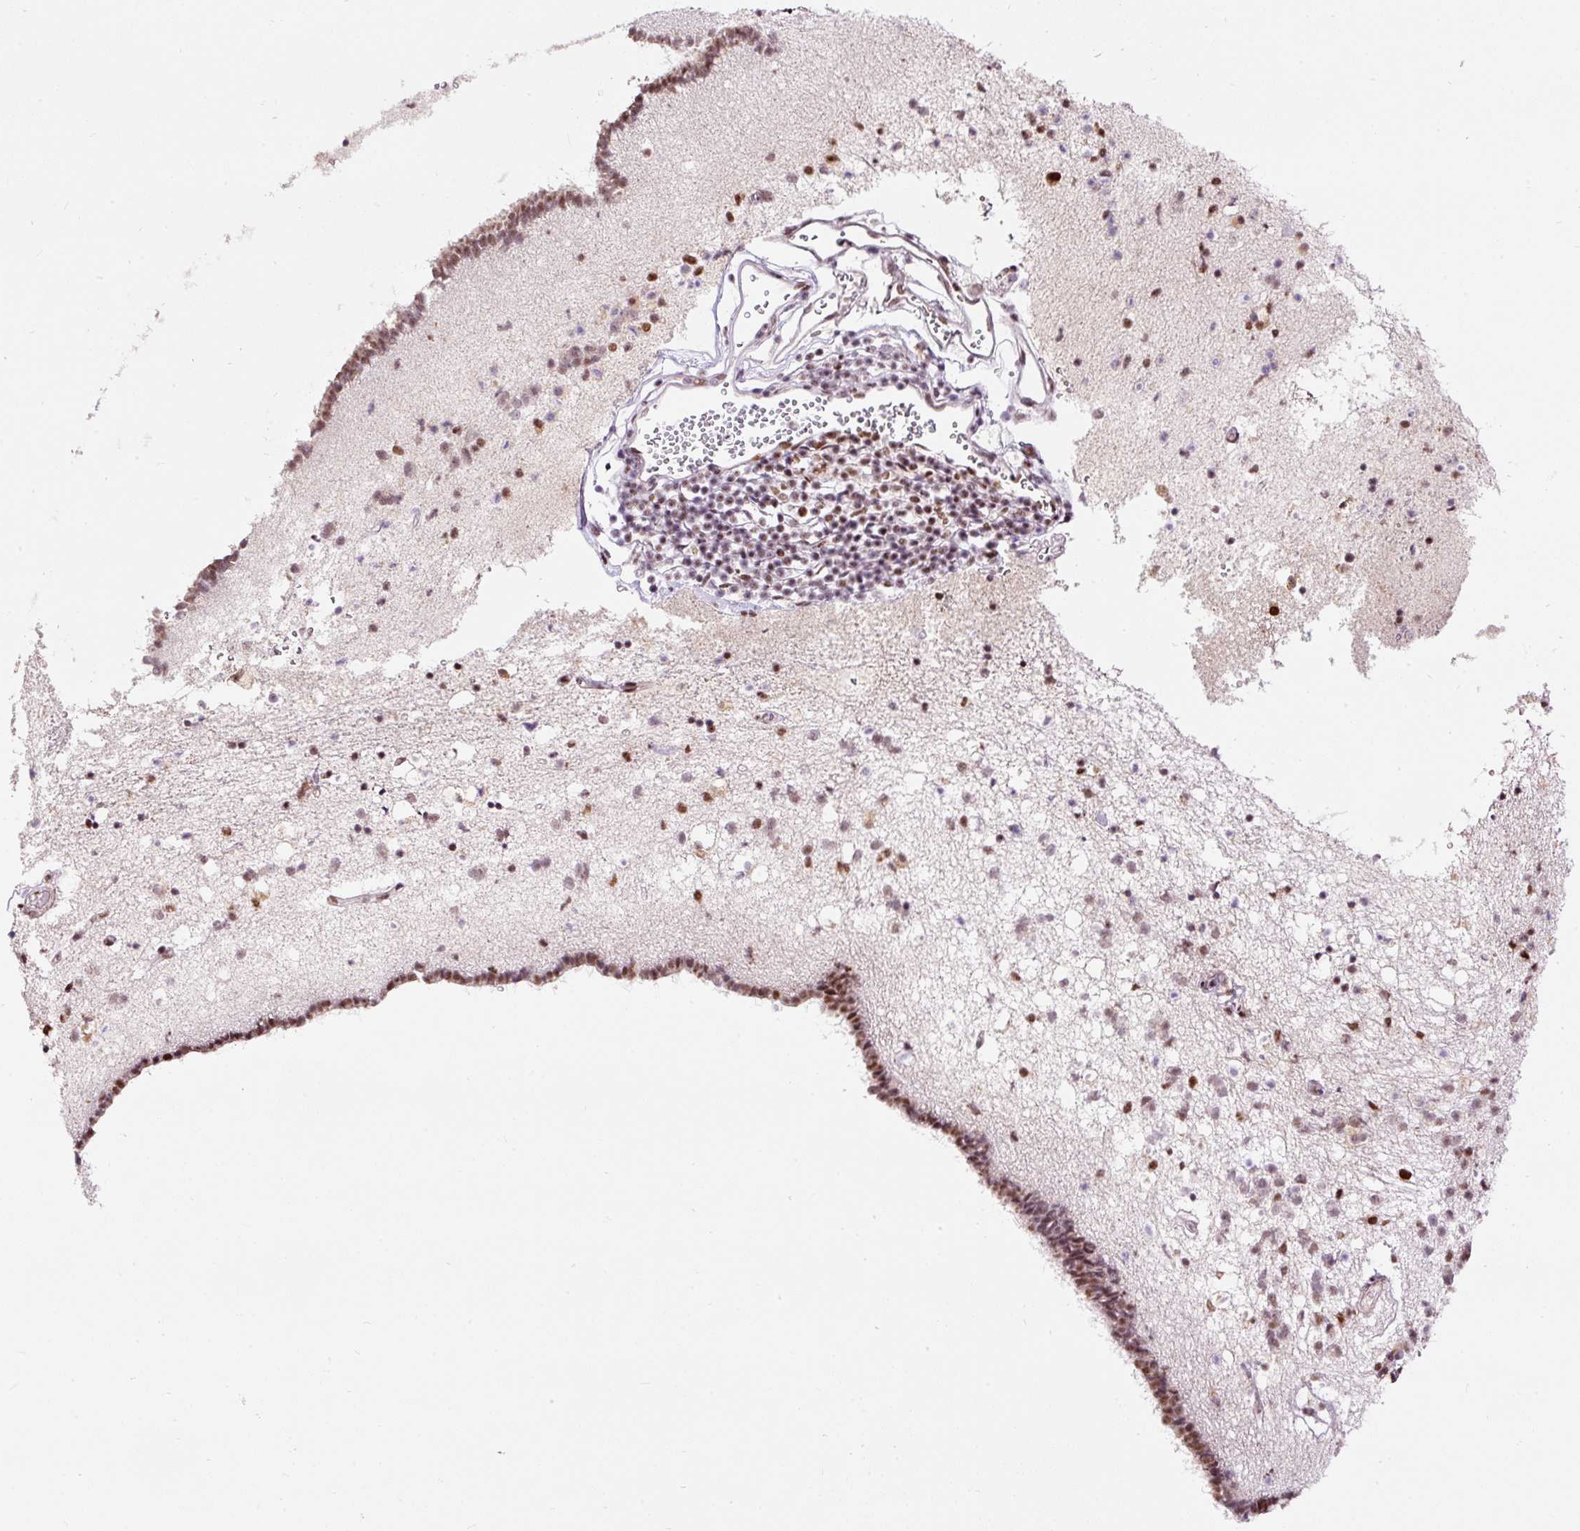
{"staining": {"intensity": "moderate", "quantity": "<25%", "location": "nuclear"}, "tissue": "caudate", "cell_type": "Glial cells", "image_type": "normal", "snomed": [{"axis": "morphology", "description": "Normal tissue, NOS"}, {"axis": "topography", "description": "Lateral ventricle wall"}], "caption": "A brown stain shows moderate nuclear staining of a protein in glial cells of unremarkable human caudate. (DAB IHC with brightfield microscopy, high magnification).", "gene": "HNRNPC", "patient": {"sex": "male", "age": 58}}